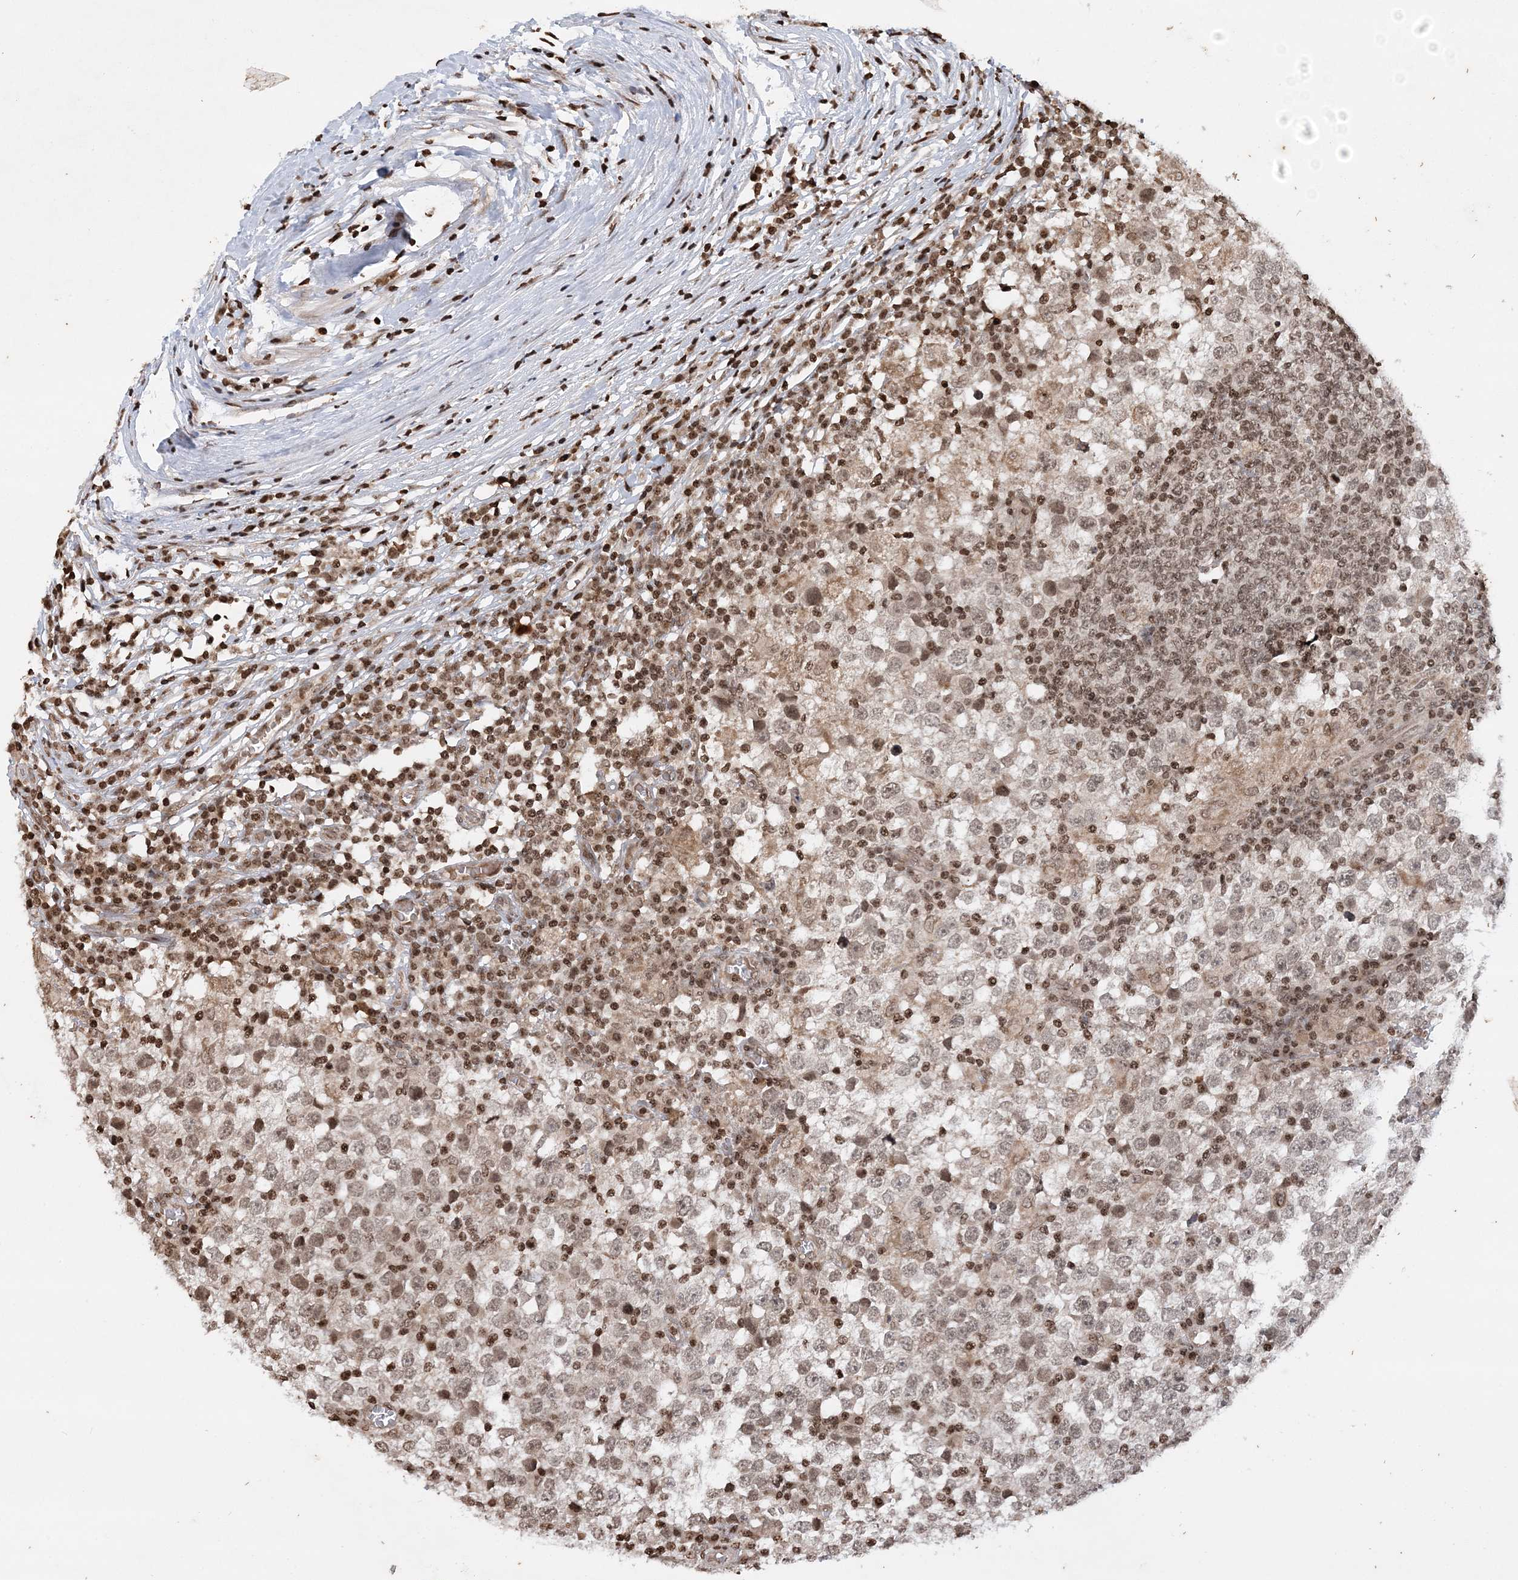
{"staining": {"intensity": "weak", "quantity": "25%-75%", "location": "nuclear"}, "tissue": "testis cancer", "cell_type": "Tumor cells", "image_type": "cancer", "snomed": [{"axis": "morphology", "description": "Seminoma, NOS"}, {"axis": "topography", "description": "Testis"}], "caption": "Testis cancer (seminoma) tissue displays weak nuclear staining in about 25%-75% of tumor cells, visualized by immunohistochemistry.", "gene": "NEDD9", "patient": {"sex": "male", "age": 65}}